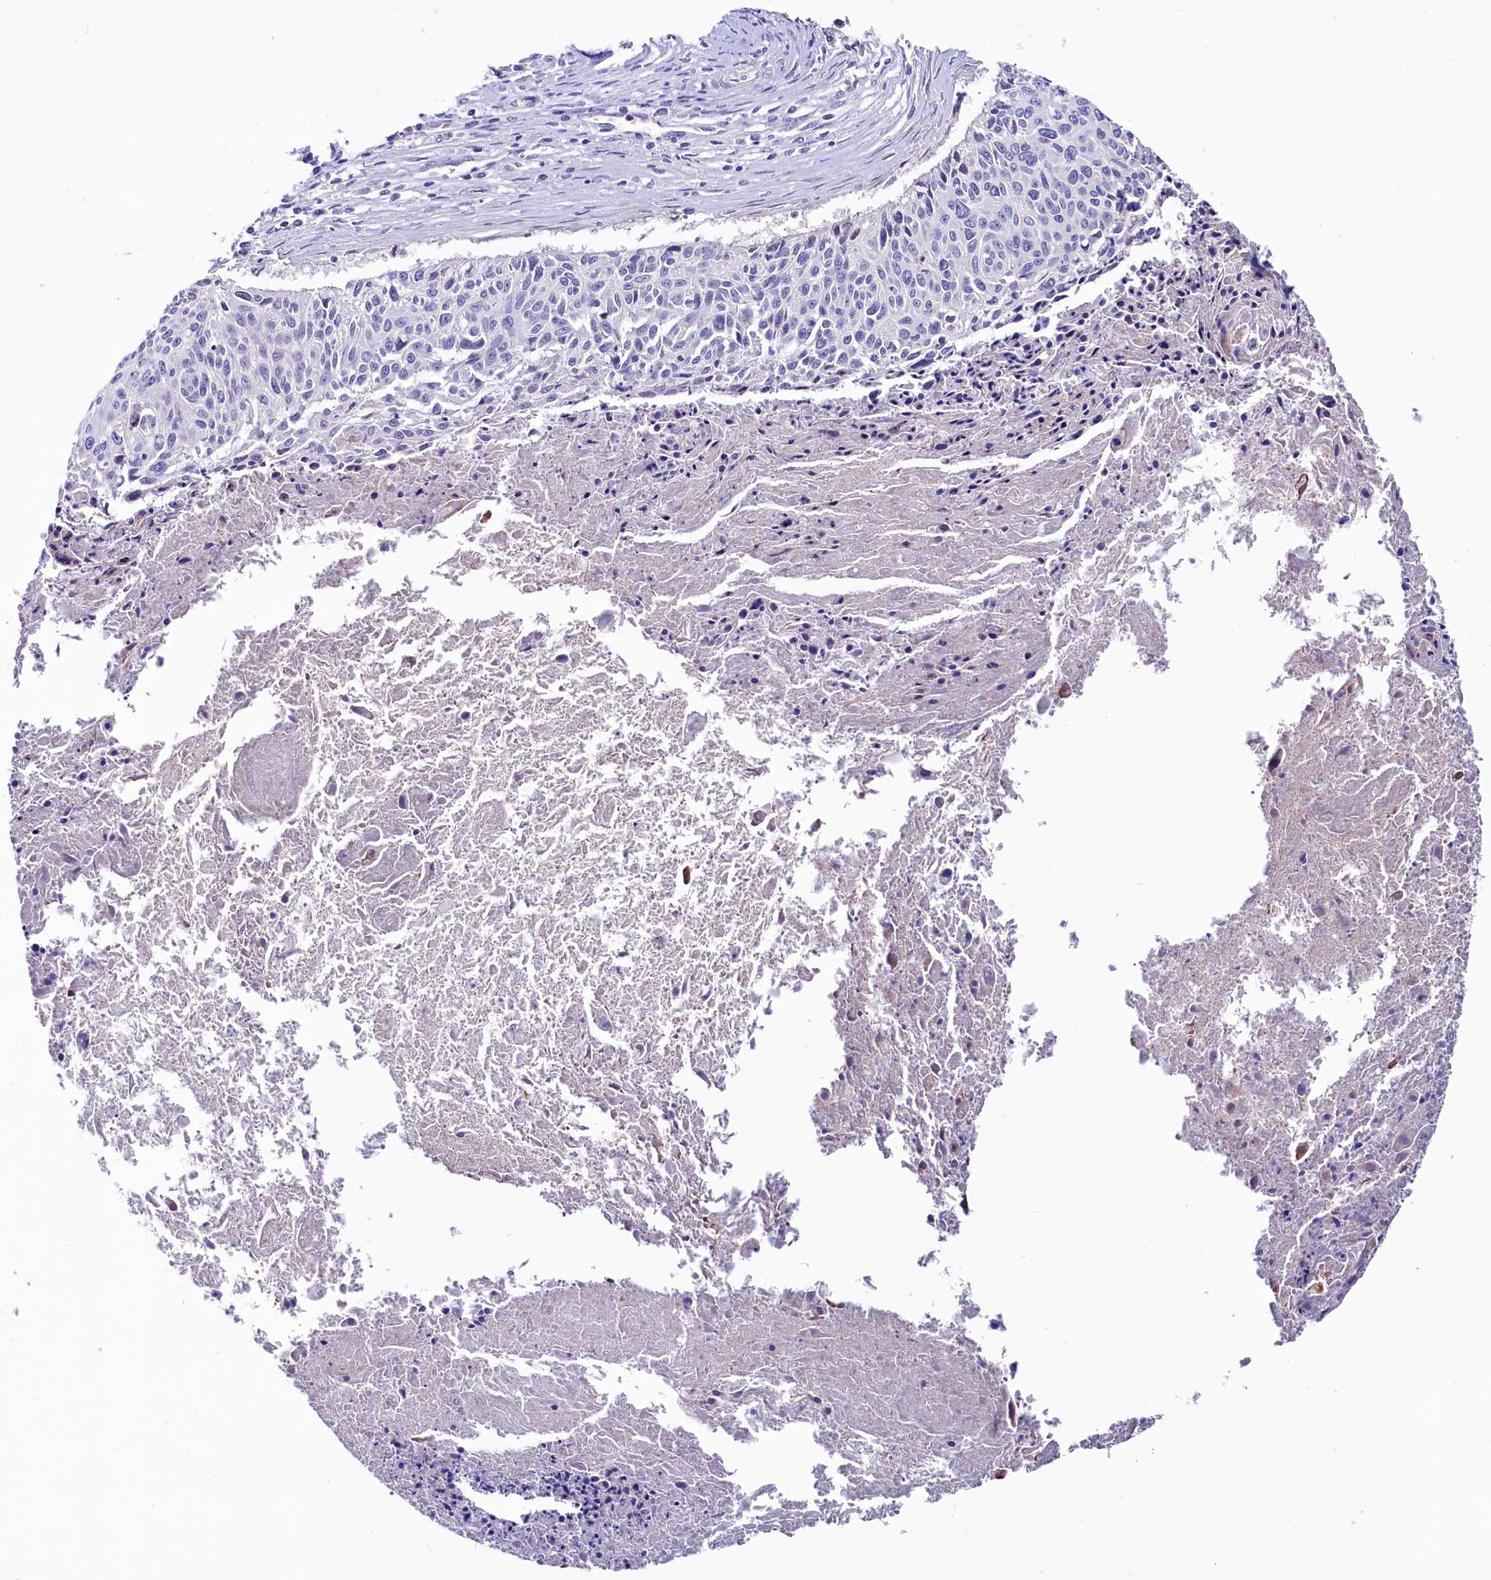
{"staining": {"intensity": "negative", "quantity": "none", "location": "none"}, "tissue": "cervical cancer", "cell_type": "Tumor cells", "image_type": "cancer", "snomed": [{"axis": "morphology", "description": "Squamous cell carcinoma, NOS"}, {"axis": "topography", "description": "Cervix"}], "caption": "An immunohistochemistry micrograph of cervical squamous cell carcinoma is shown. There is no staining in tumor cells of cervical squamous cell carcinoma.", "gene": "ABHD5", "patient": {"sex": "female", "age": 55}}